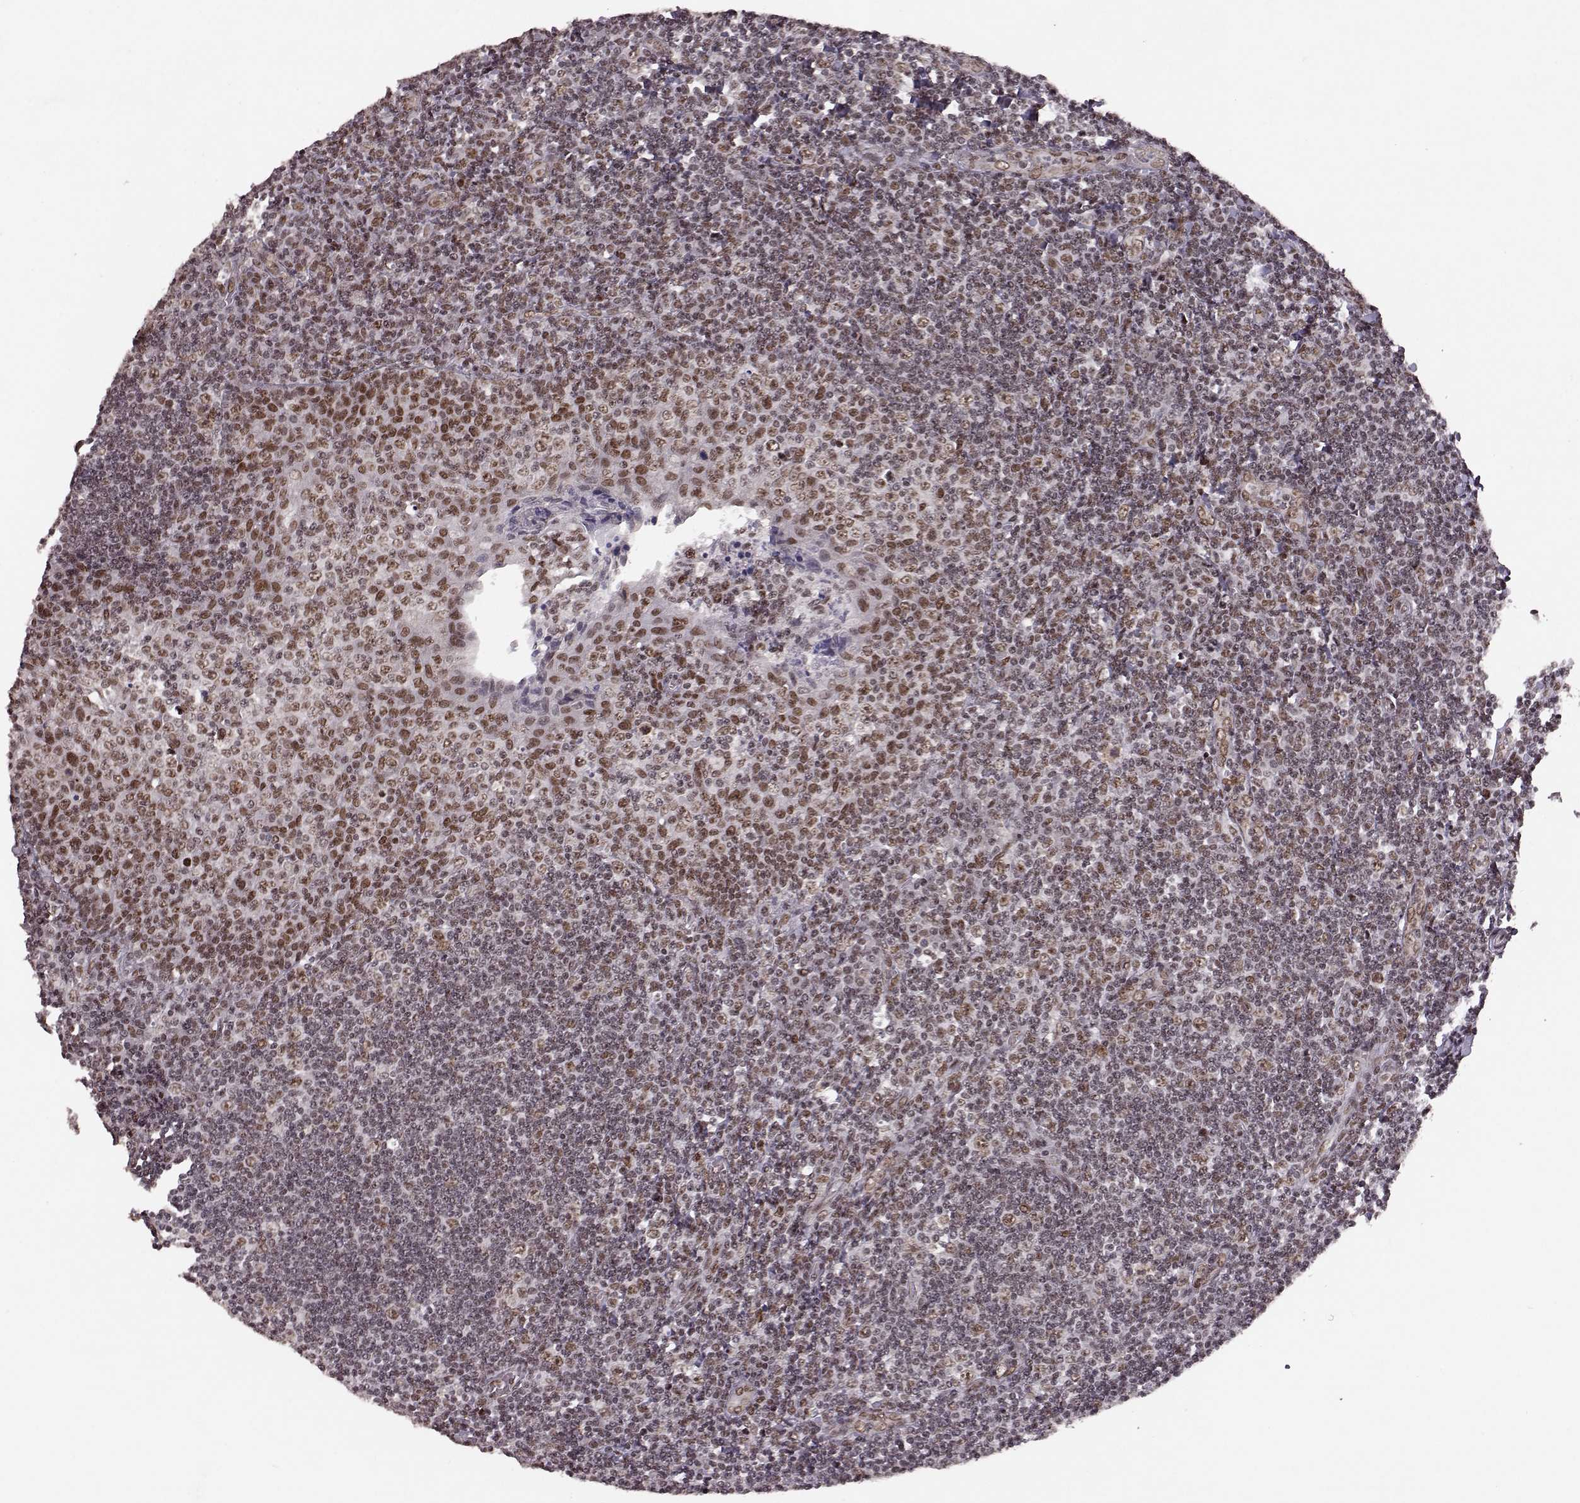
{"staining": {"intensity": "moderate", "quantity": "<25%", "location": "nuclear"}, "tissue": "tonsil", "cell_type": "Non-germinal center cells", "image_type": "normal", "snomed": [{"axis": "morphology", "description": "Normal tissue, NOS"}, {"axis": "morphology", "description": "Inflammation, NOS"}, {"axis": "topography", "description": "Tonsil"}], "caption": "Immunohistochemistry staining of unremarkable tonsil, which shows low levels of moderate nuclear expression in about <25% of non-germinal center cells indicating moderate nuclear protein expression. The staining was performed using DAB (3,3'-diaminobenzidine) (brown) for protein detection and nuclei were counterstained in hematoxylin (blue).", "gene": "RRAGD", "patient": {"sex": "female", "age": 31}}